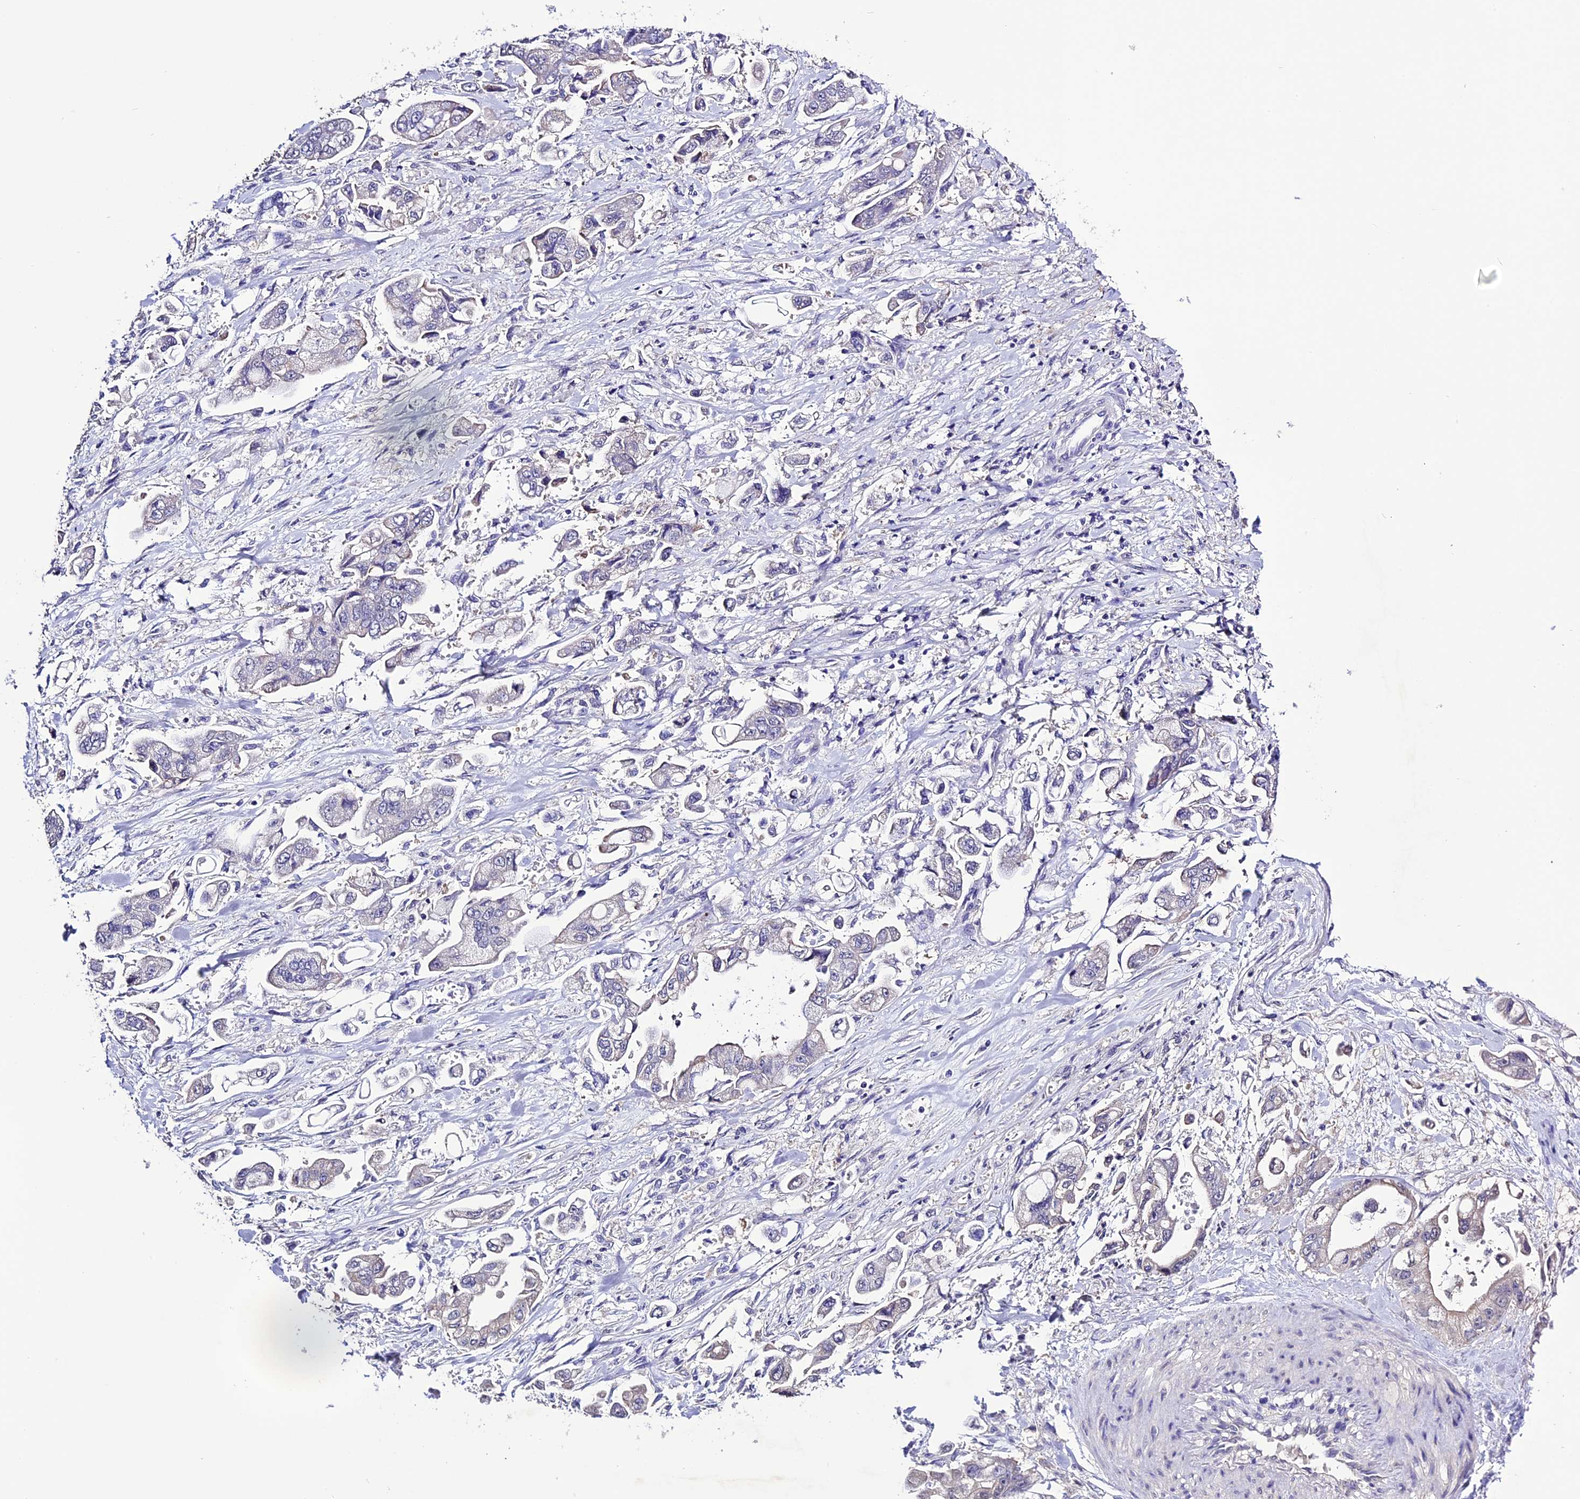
{"staining": {"intensity": "negative", "quantity": "none", "location": "none"}, "tissue": "stomach cancer", "cell_type": "Tumor cells", "image_type": "cancer", "snomed": [{"axis": "morphology", "description": "Adenocarcinoma, NOS"}, {"axis": "topography", "description": "Stomach"}], "caption": "Image shows no significant protein staining in tumor cells of stomach cancer.", "gene": "DIS3L", "patient": {"sex": "male", "age": 62}}